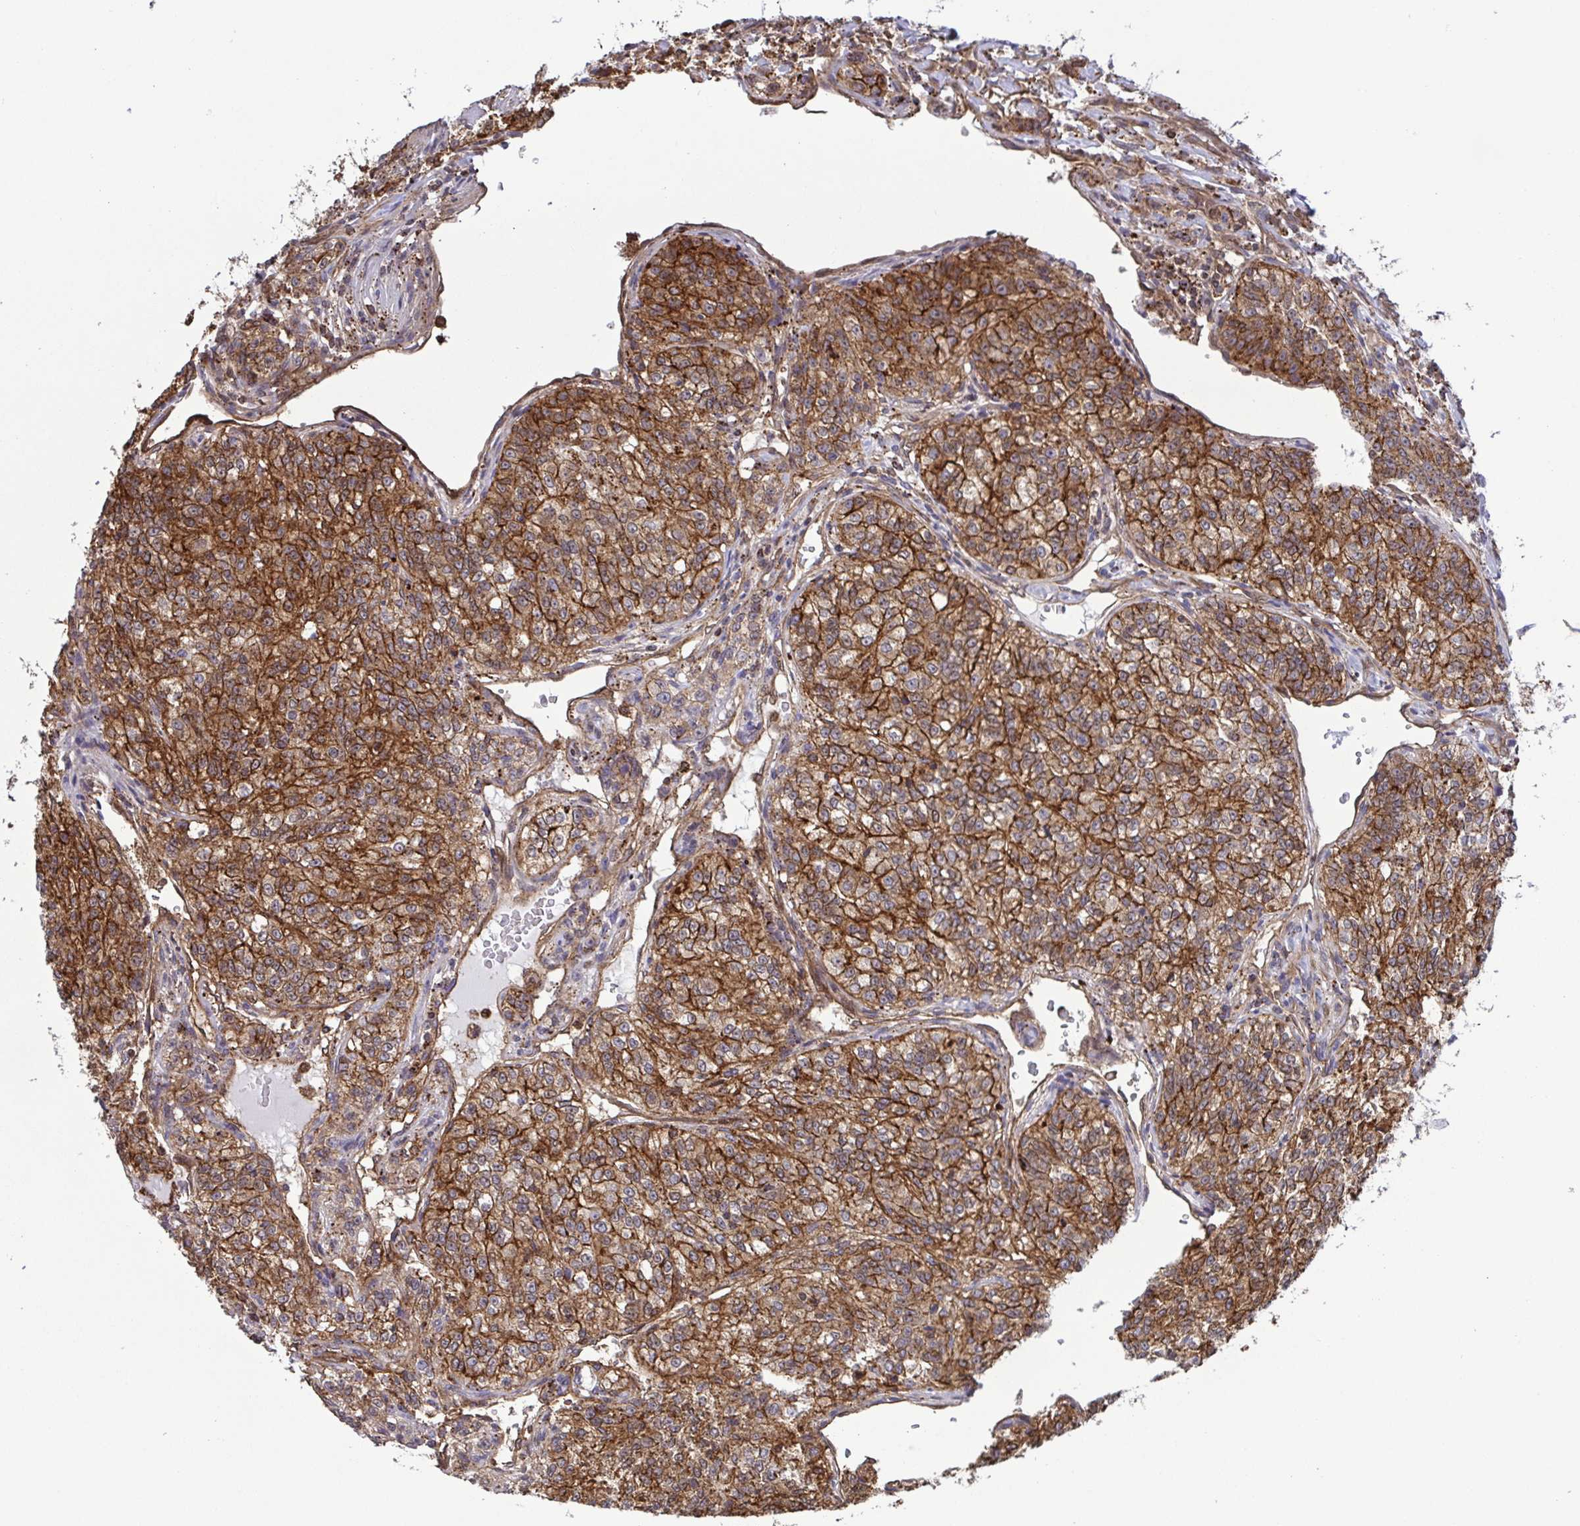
{"staining": {"intensity": "moderate", "quantity": ">75%", "location": "cytoplasmic/membranous"}, "tissue": "renal cancer", "cell_type": "Tumor cells", "image_type": "cancer", "snomed": [{"axis": "morphology", "description": "Adenocarcinoma, NOS"}, {"axis": "topography", "description": "Kidney"}], "caption": "Protein expression analysis of renal adenocarcinoma demonstrates moderate cytoplasmic/membranous expression in approximately >75% of tumor cells.", "gene": "CHMP1B", "patient": {"sex": "female", "age": 63}}